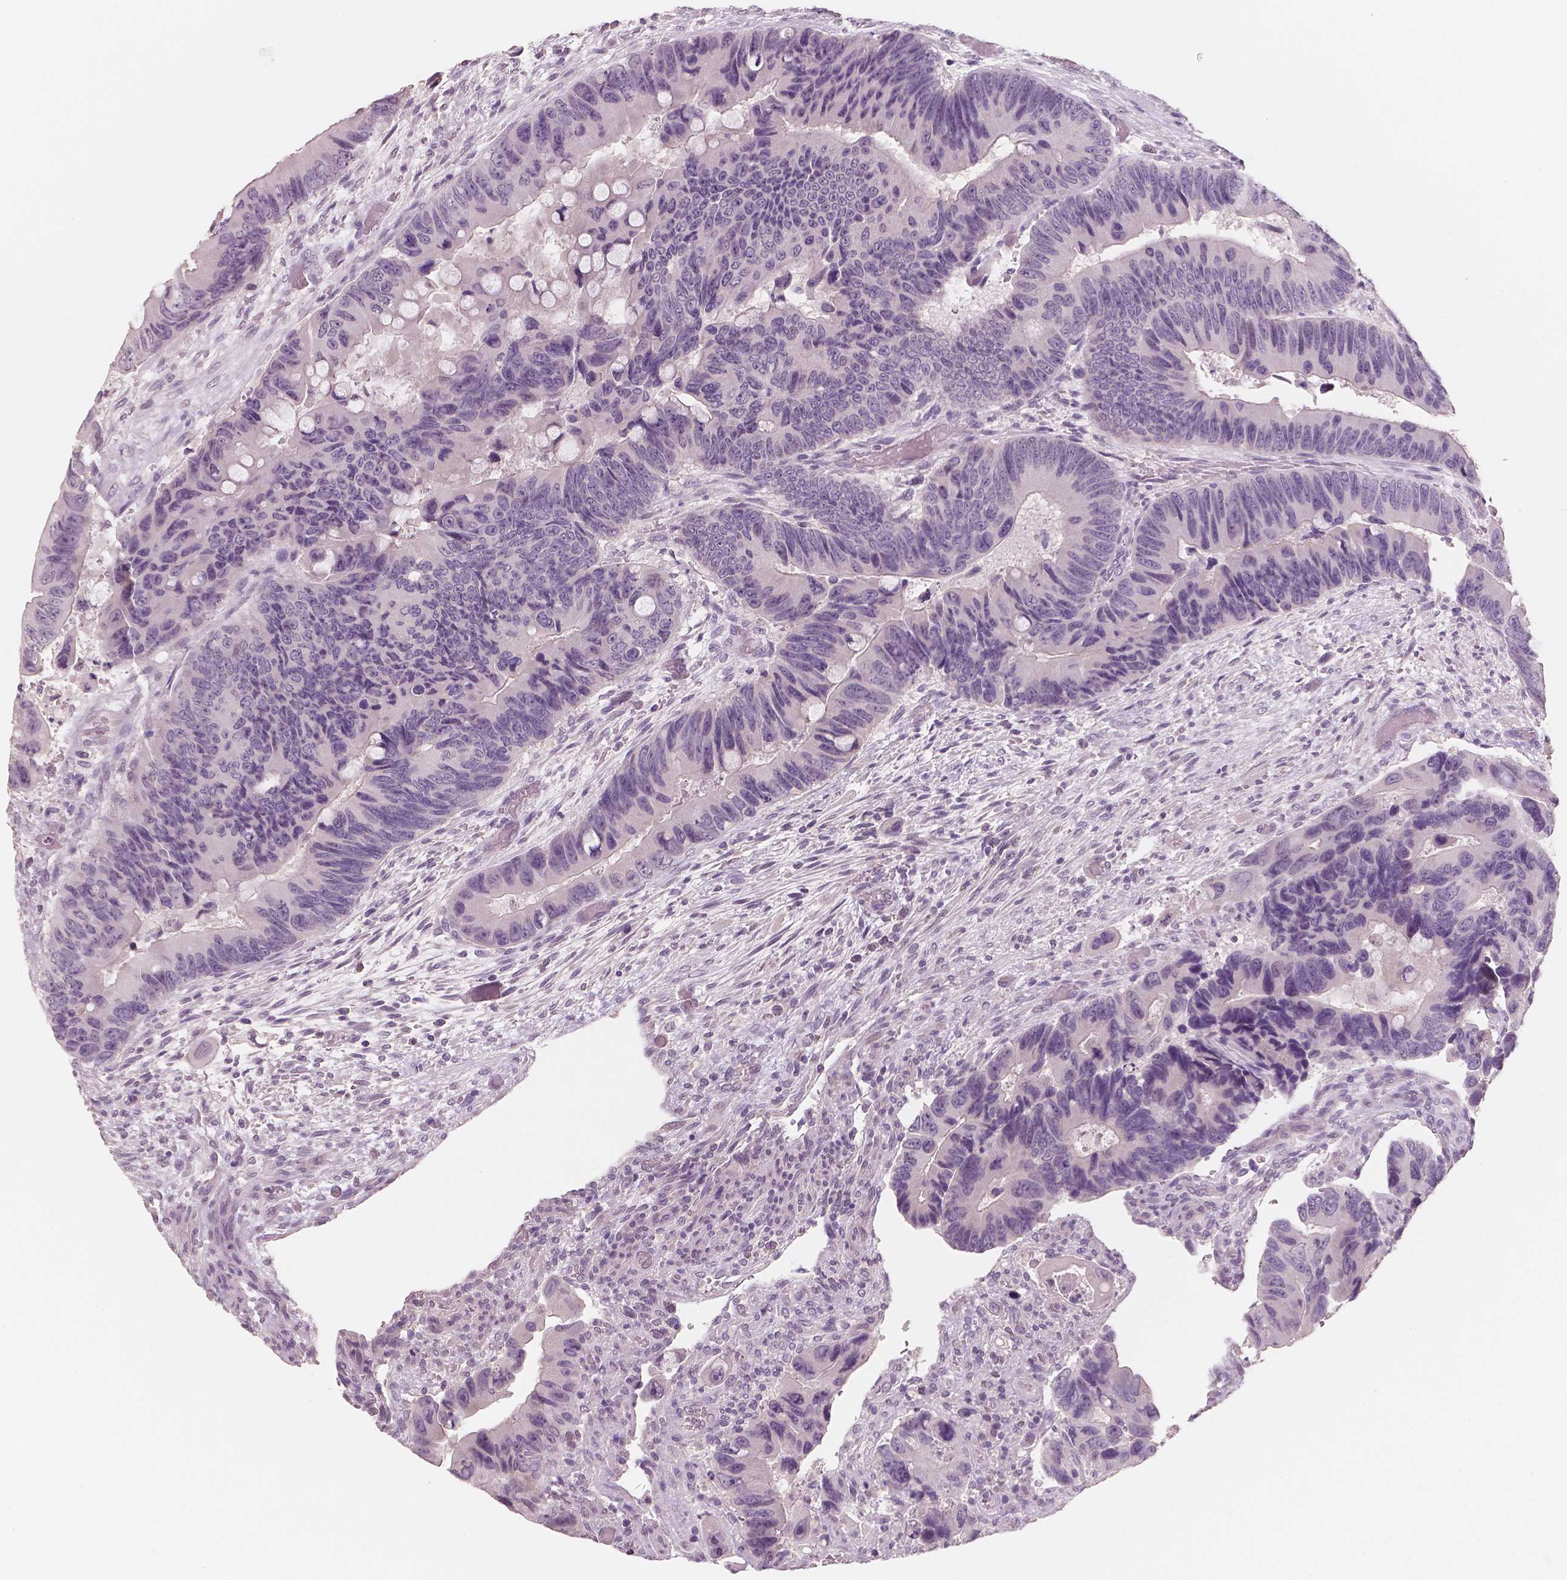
{"staining": {"intensity": "negative", "quantity": "none", "location": "none"}, "tissue": "colorectal cancer", "cell_type": "Tumor cells", "image_type": "cancer", "snomed": [{"axis": "morphology", "description": "Adenocarcinoma, NOS"}, {"axis": "topography", "description": "Rectum"}], "caption": "Protein analysis of colorectal adenocarcinoma shows no significant positivity in tumor cells.", "gene": "NECAB1", "patient": {"sex": "male", "age": 63}}